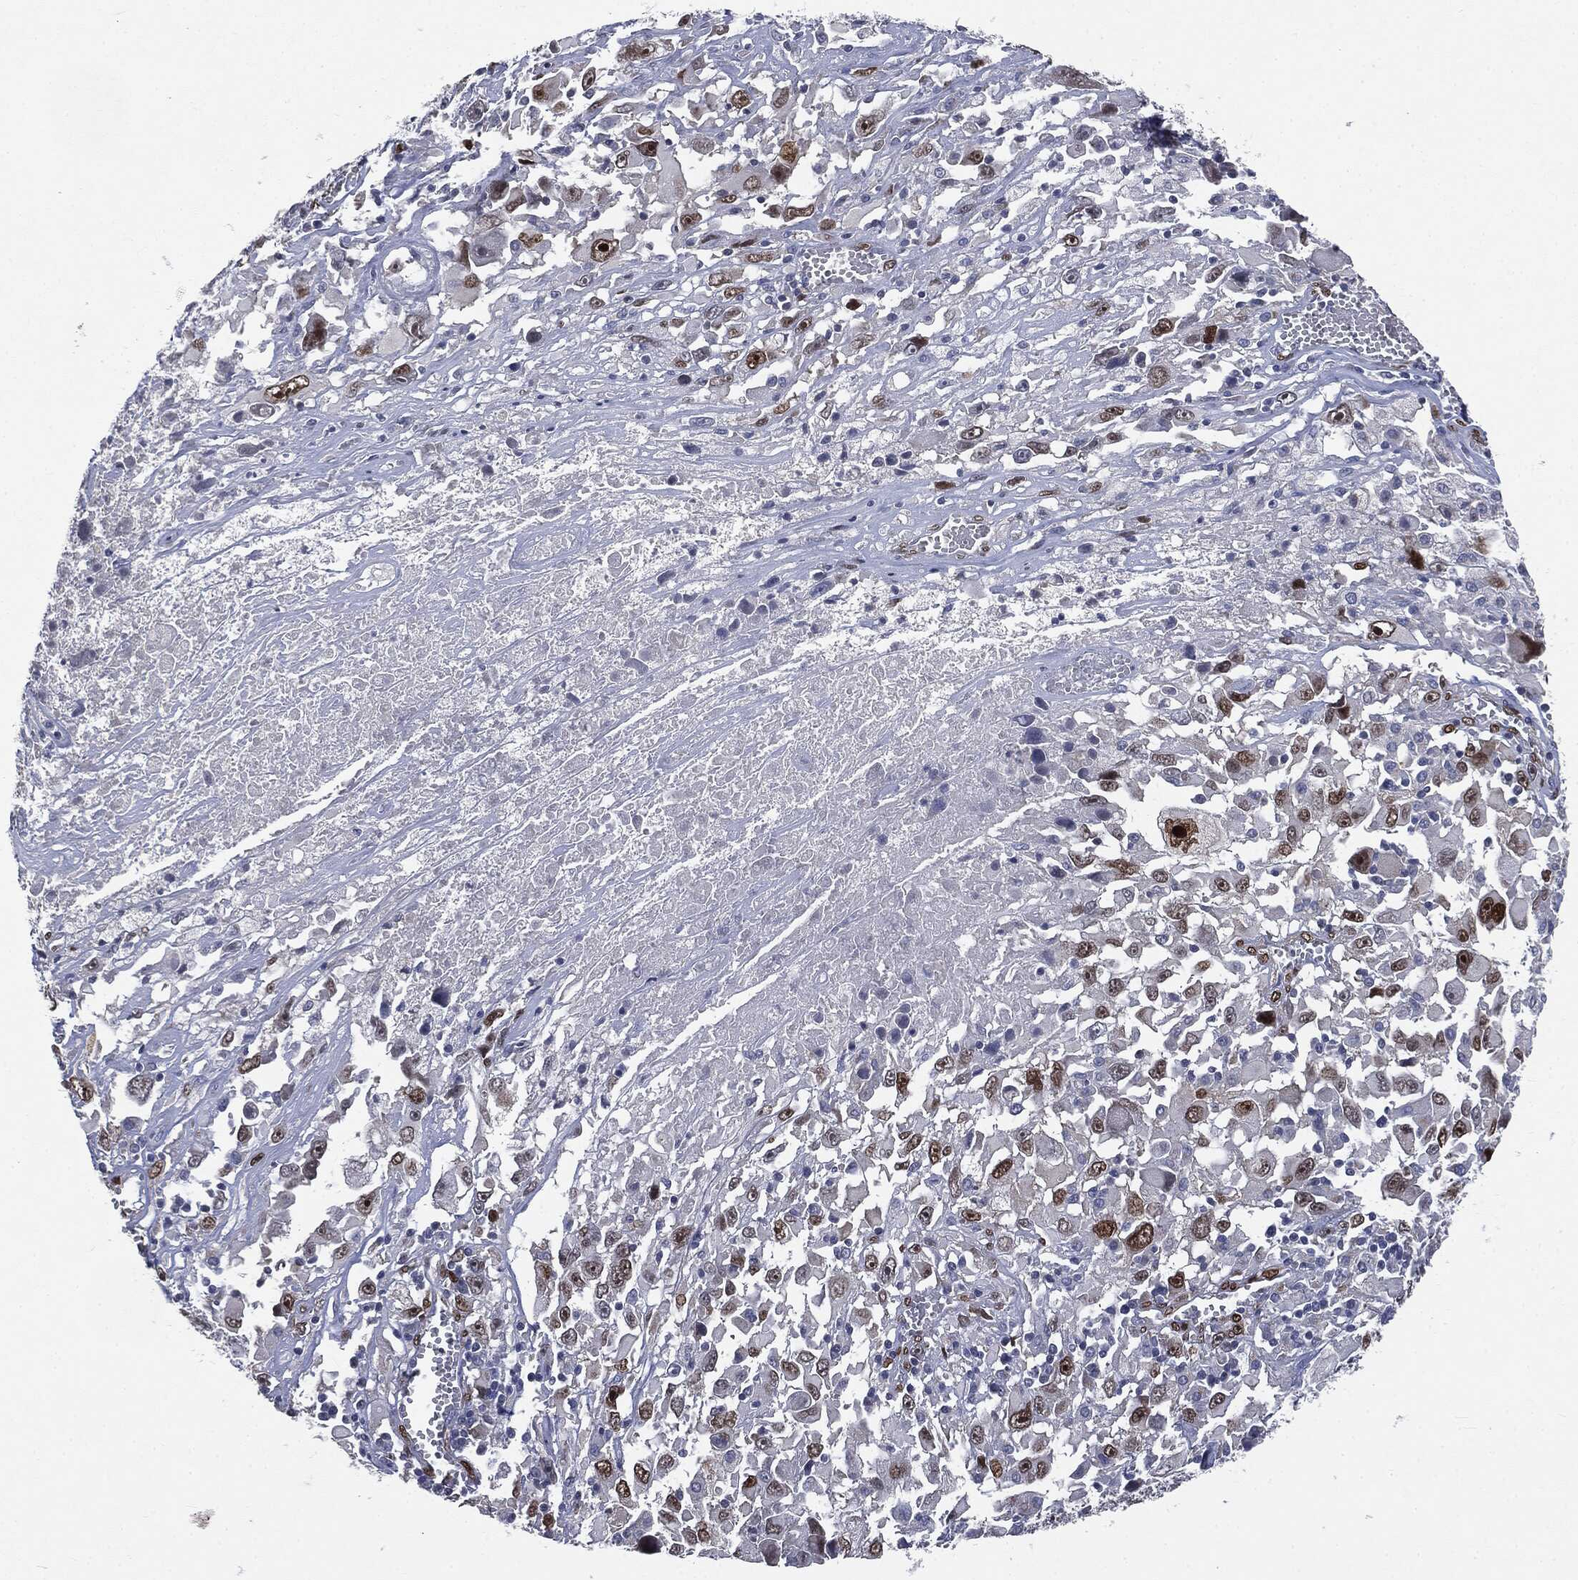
{"staining": {"intensity": "moderate", "quantity": "25%-75%", "location": "nuclear"}, "tissue": "melanoma", "cell_type": "Tumor cells", "image_type": "cancer", "snomed": [{"axis": "morphology", "description": "Malignant melanoma, Metastatic site"}, {"axis": "topography", "description": "Soft tissue"}], "caption": "Immunohistochemical staining of human malignant melanoma (metastatic site) demonstrates medium levels of moderate nuclear protein positivity in approximately 25%-75% of tumor cells.", "gene": "CASD1", "patient": {"sex": "male", "age": 50}}